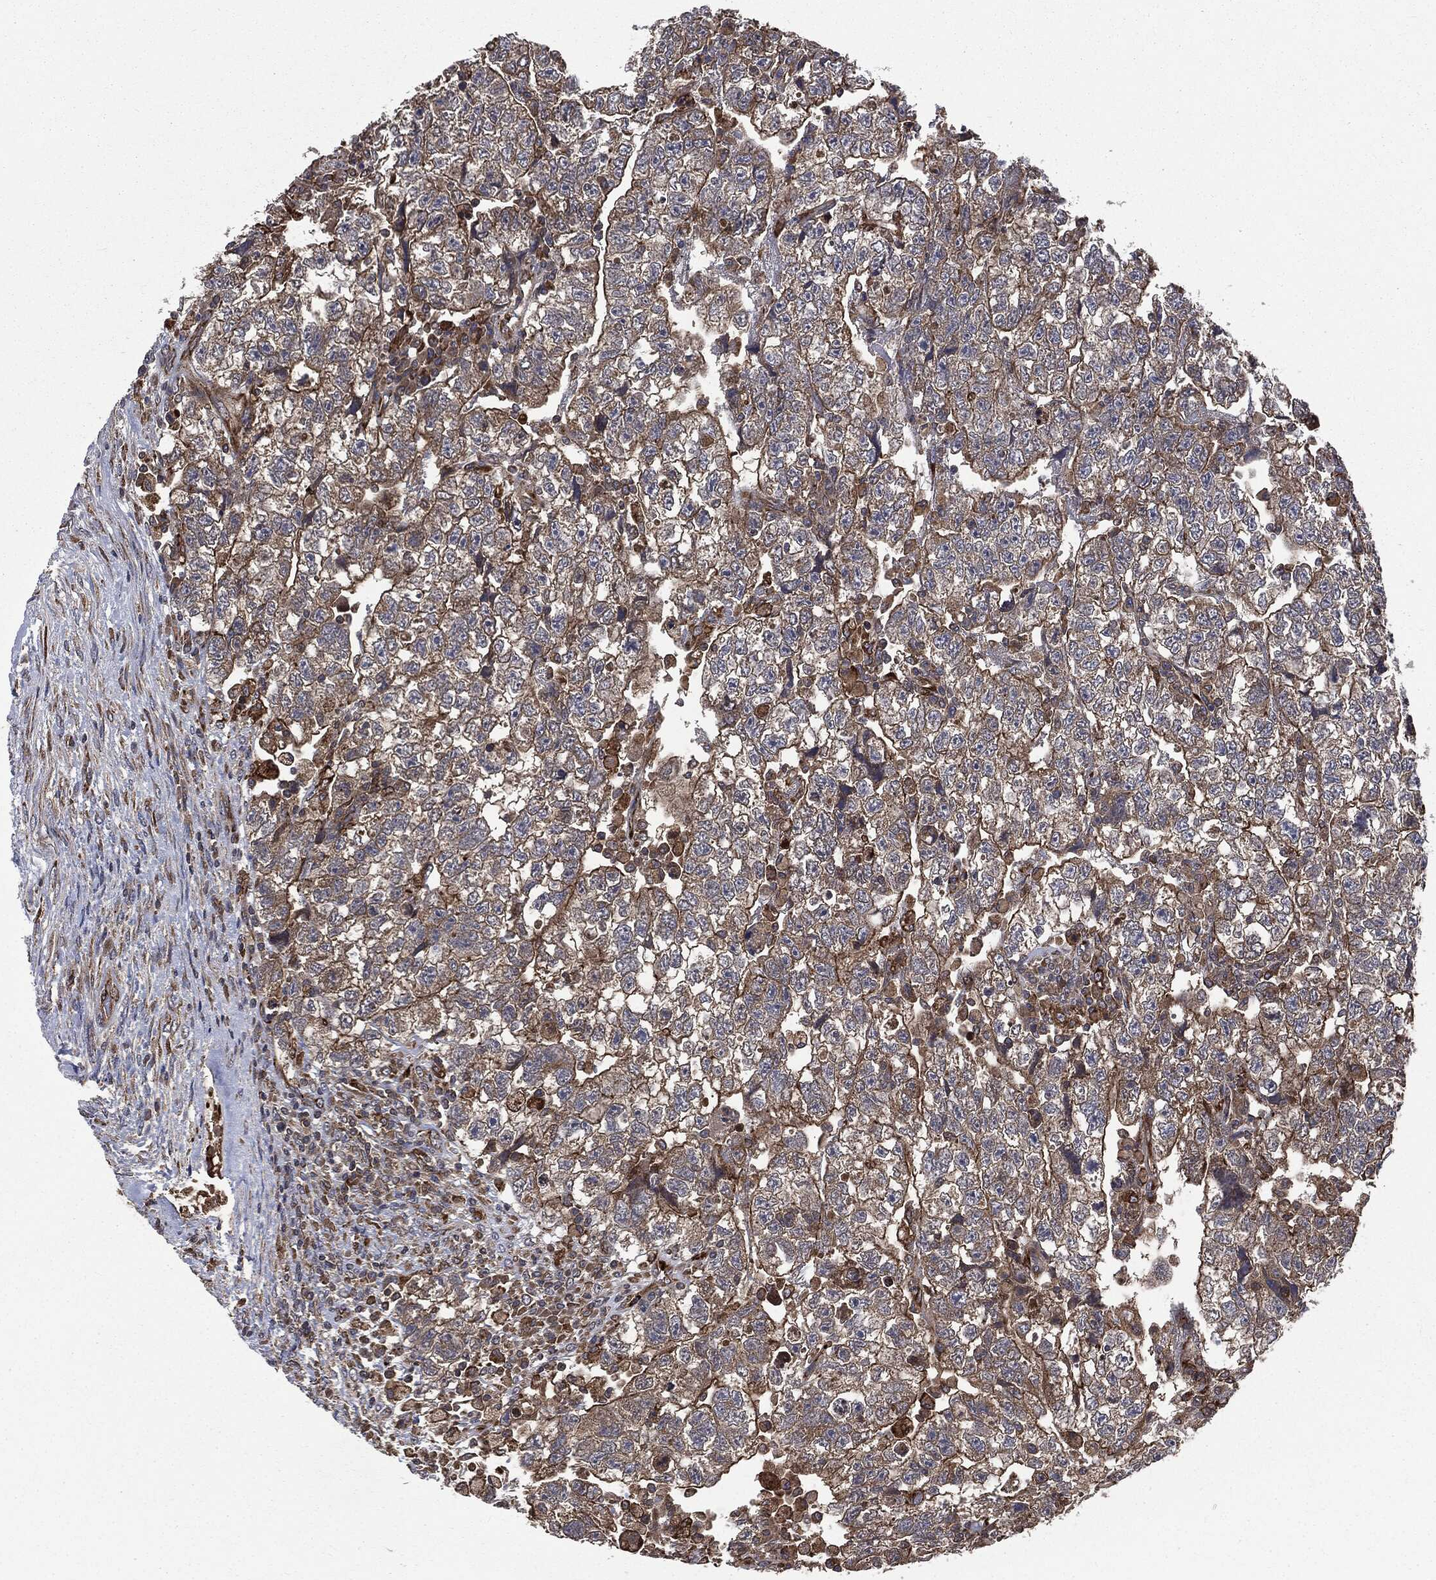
{"staining": {"intensity": "moderate", "quantity": "<25%", "location": "cytoplasmic/membranous"}, "tissue": "testis cancer", "cell_type": "Tumor cells", "image_type": "cancer", "snomed": [{"axis": "morphology", "description": "Normal tissue, NOS"}, {"axis": "morphology", "description": "Carcinoma, Embryonal, NOS"}, {"axis": "topography", "description": "Testis"}], "caption": "A high-resolution image shows immunohistochemistry staining of testis embryonal carcinoma, which reveals moderate cytoplasmic/membranous staining in approximately <25% of tumor cells.", "gene": "PLOD3", "patient": {"sex": "male", "age": 36}}